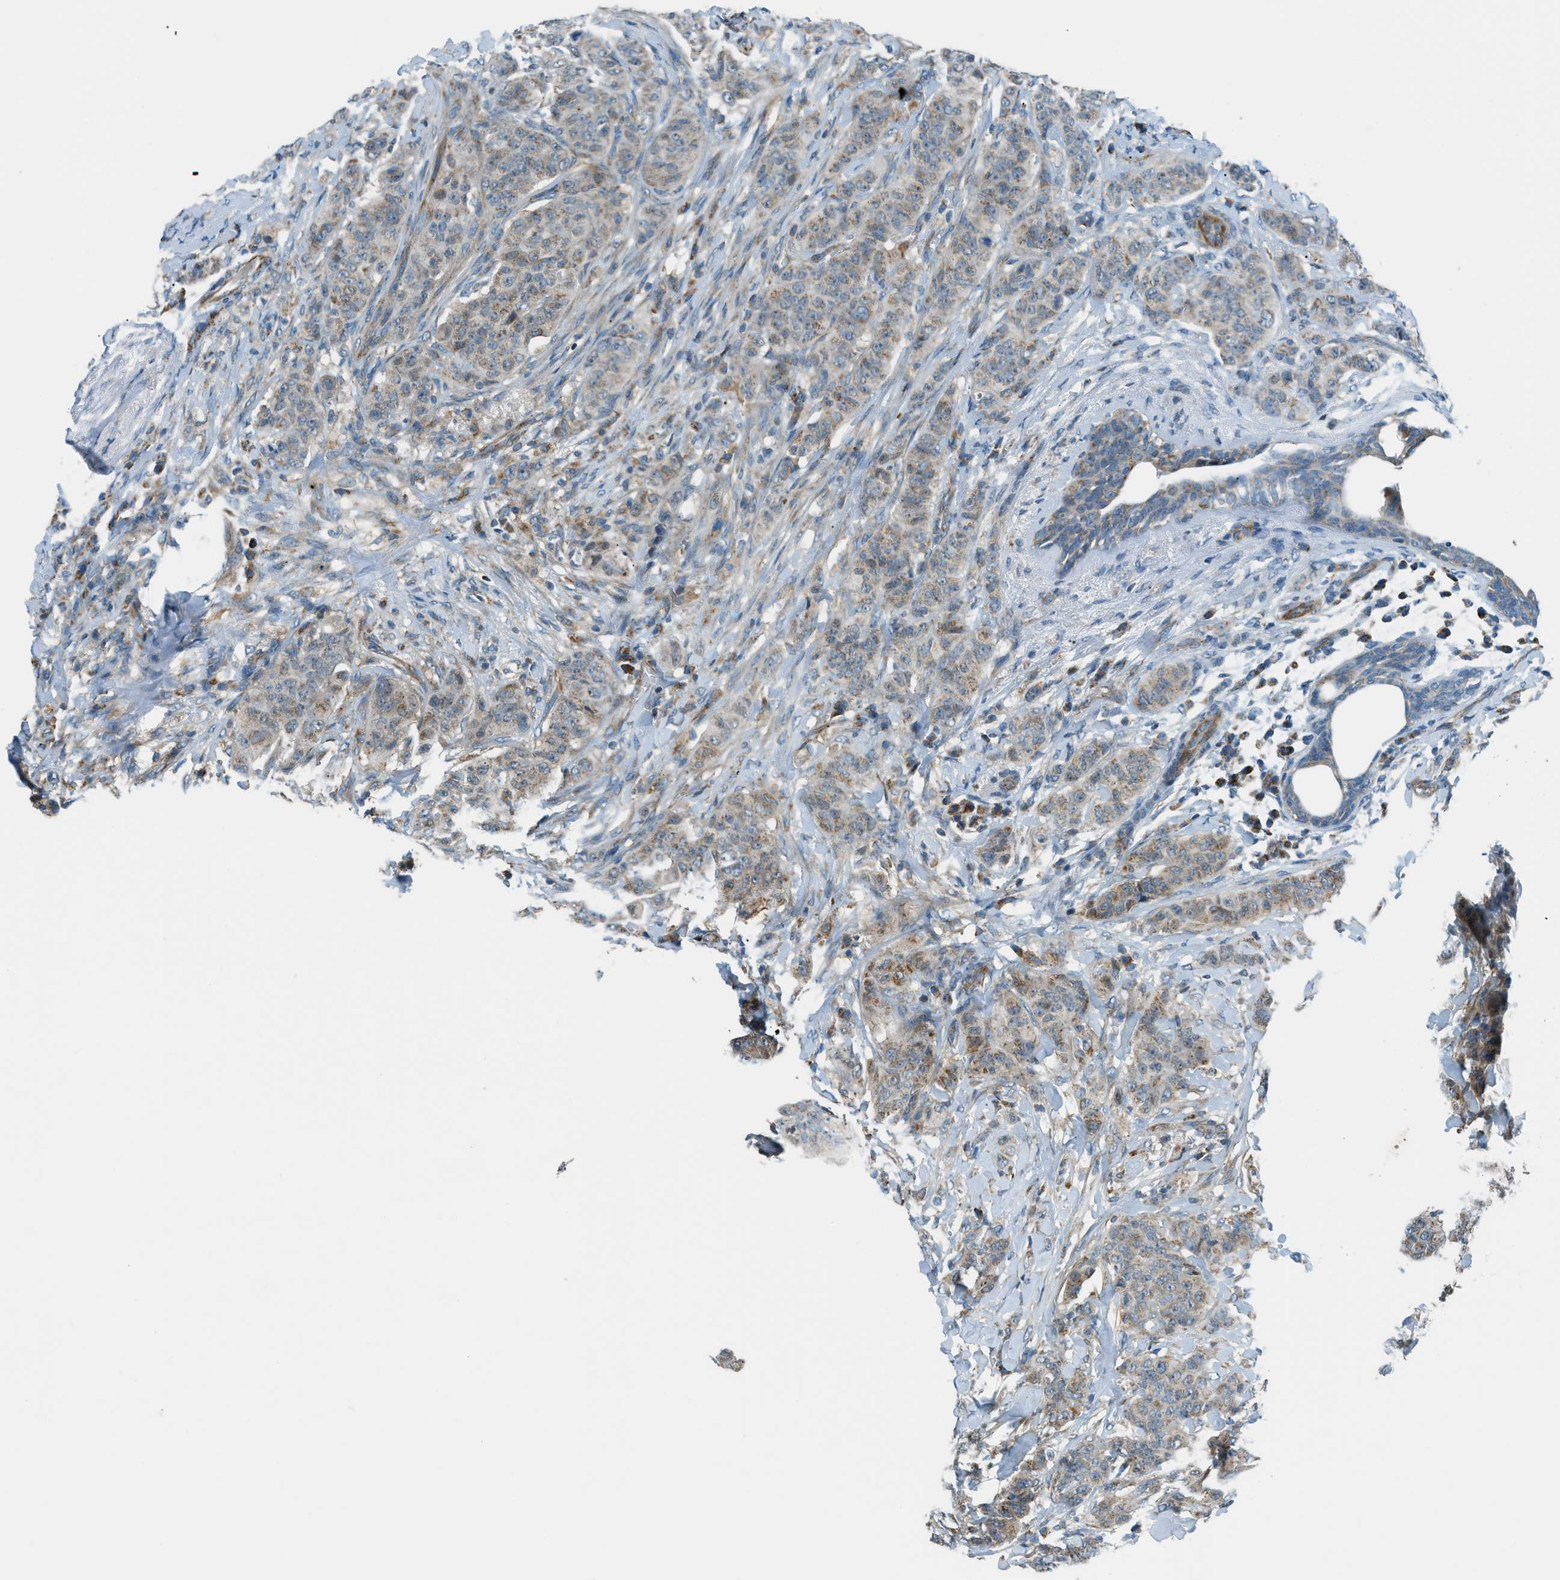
{"staining": {"intensity": "weak", "quantity": ">75%", "location": "cytoplasmic/membranous"}, "tissue": "breast cancer", "cell_type": "Tumor cells", "image_type": "cancer", "snomed": [{"axis": "morphology", "description": "Normal tissue, NOS"}, {"axis": "morphology", "description": "Duct carcinoma"}, {"axis": "topography", "description": "Breast"}], "caption": "High-power microscopy captured an immunohistochemistry photomicrograph of breast infiltrating ductal carcinoma, revealing weak cytoplasmic/membranous positivity in about >75% of tumor cells.", "gene": "PIGG", "patient": {"sex": "female", "age": 40}}